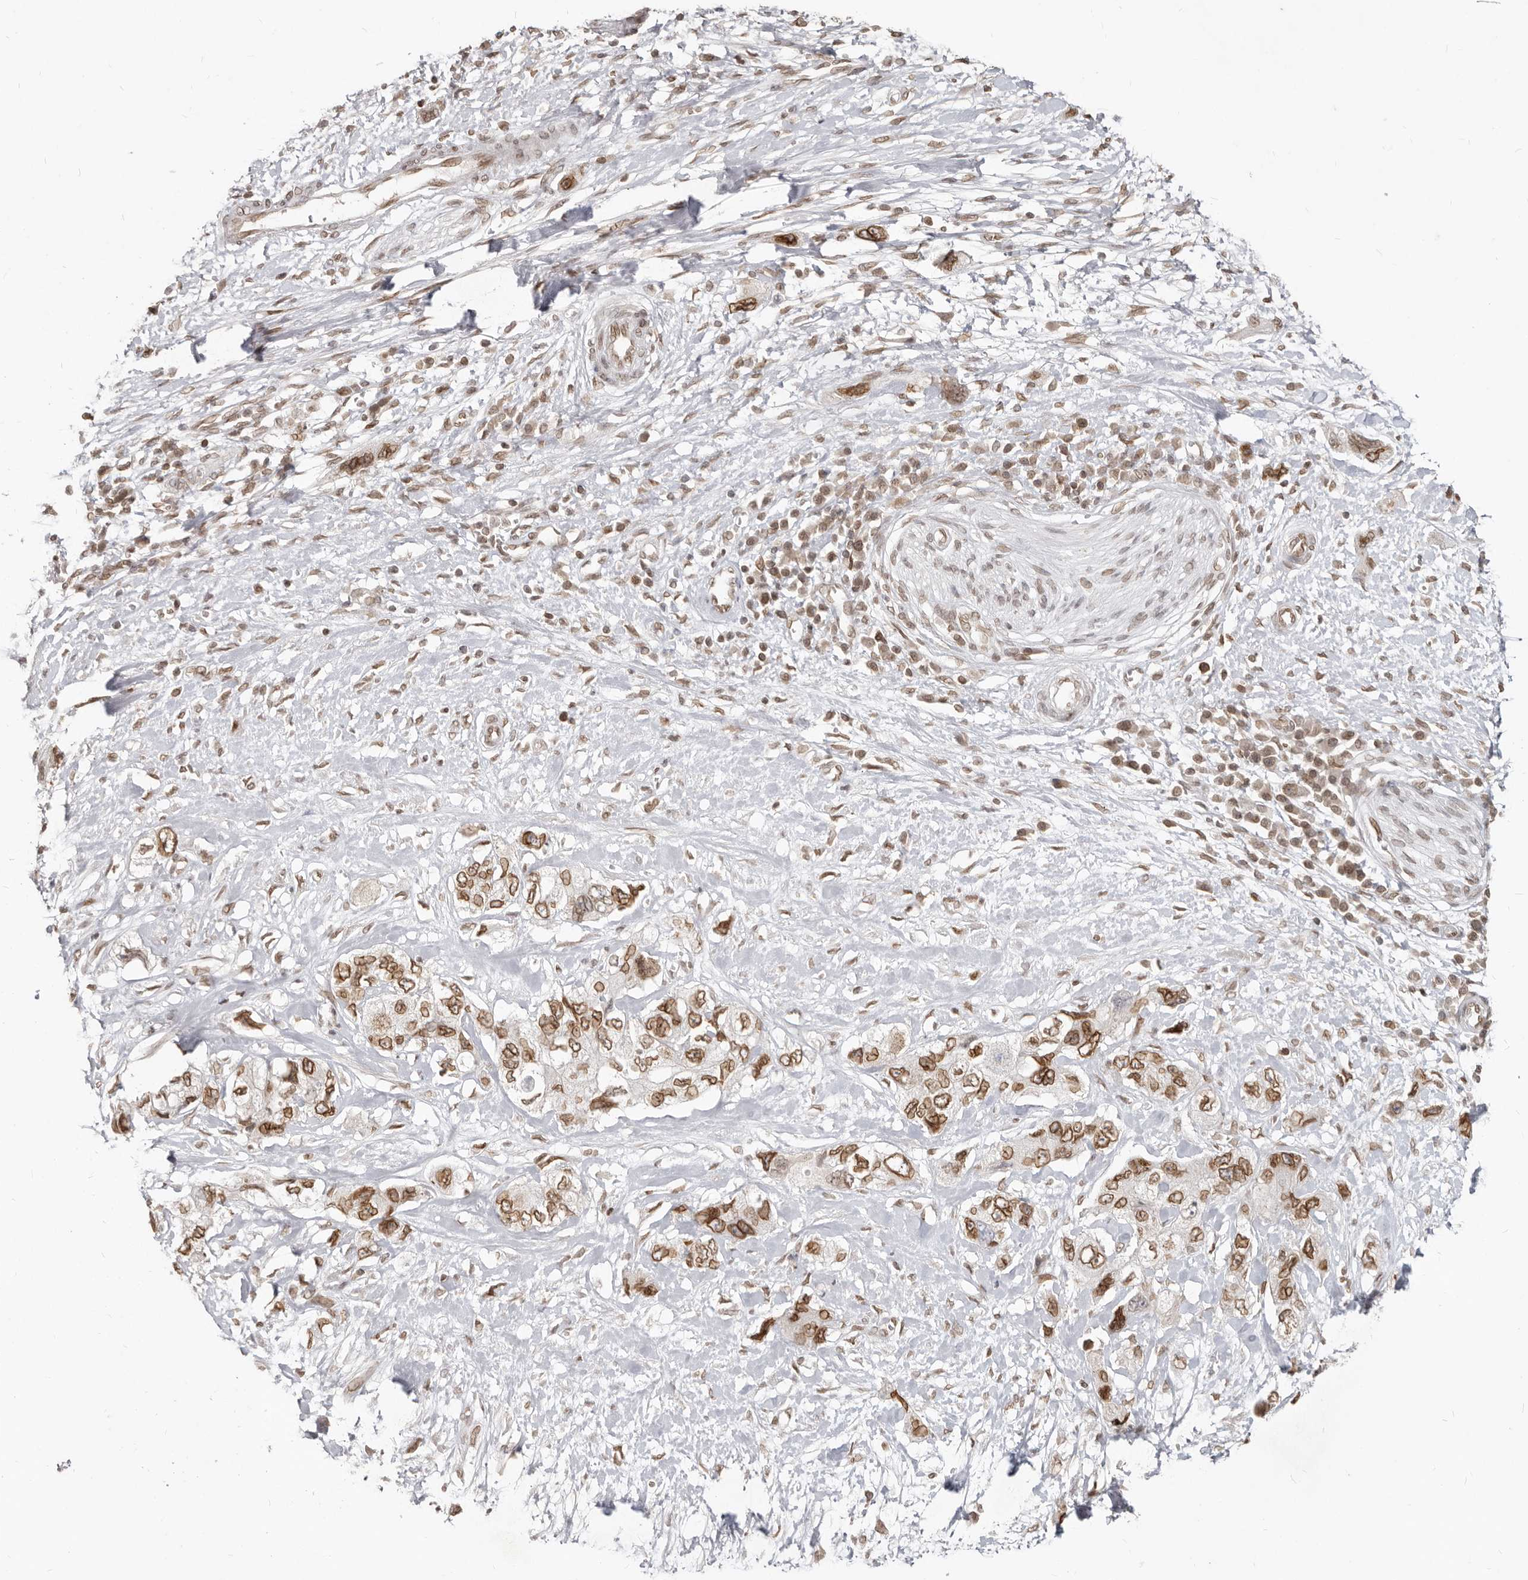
{"staining": {"intensity": "moderate", "quantity": ">75%", "location": "cytoplasmic/membranous,nuclear"}, "tissue": "pancreatic cancer", "cell_type": "Tumor cells", "image_type": "cancer", "snomed": [{"axis": "morphology", "description": "Adenocarcinoma, NOS"}, {"axis": "topography", "description": "Pancreas"}], "caption": "Immunohistochemical staining of human adenocarcinoma (pancreatic) reveals moderate cytoplasmic/membranous and nuclear protein staining in about >75% of tumor cells.", "gene": "NUP153", "patient": {"sex": "female", "age": 73}}